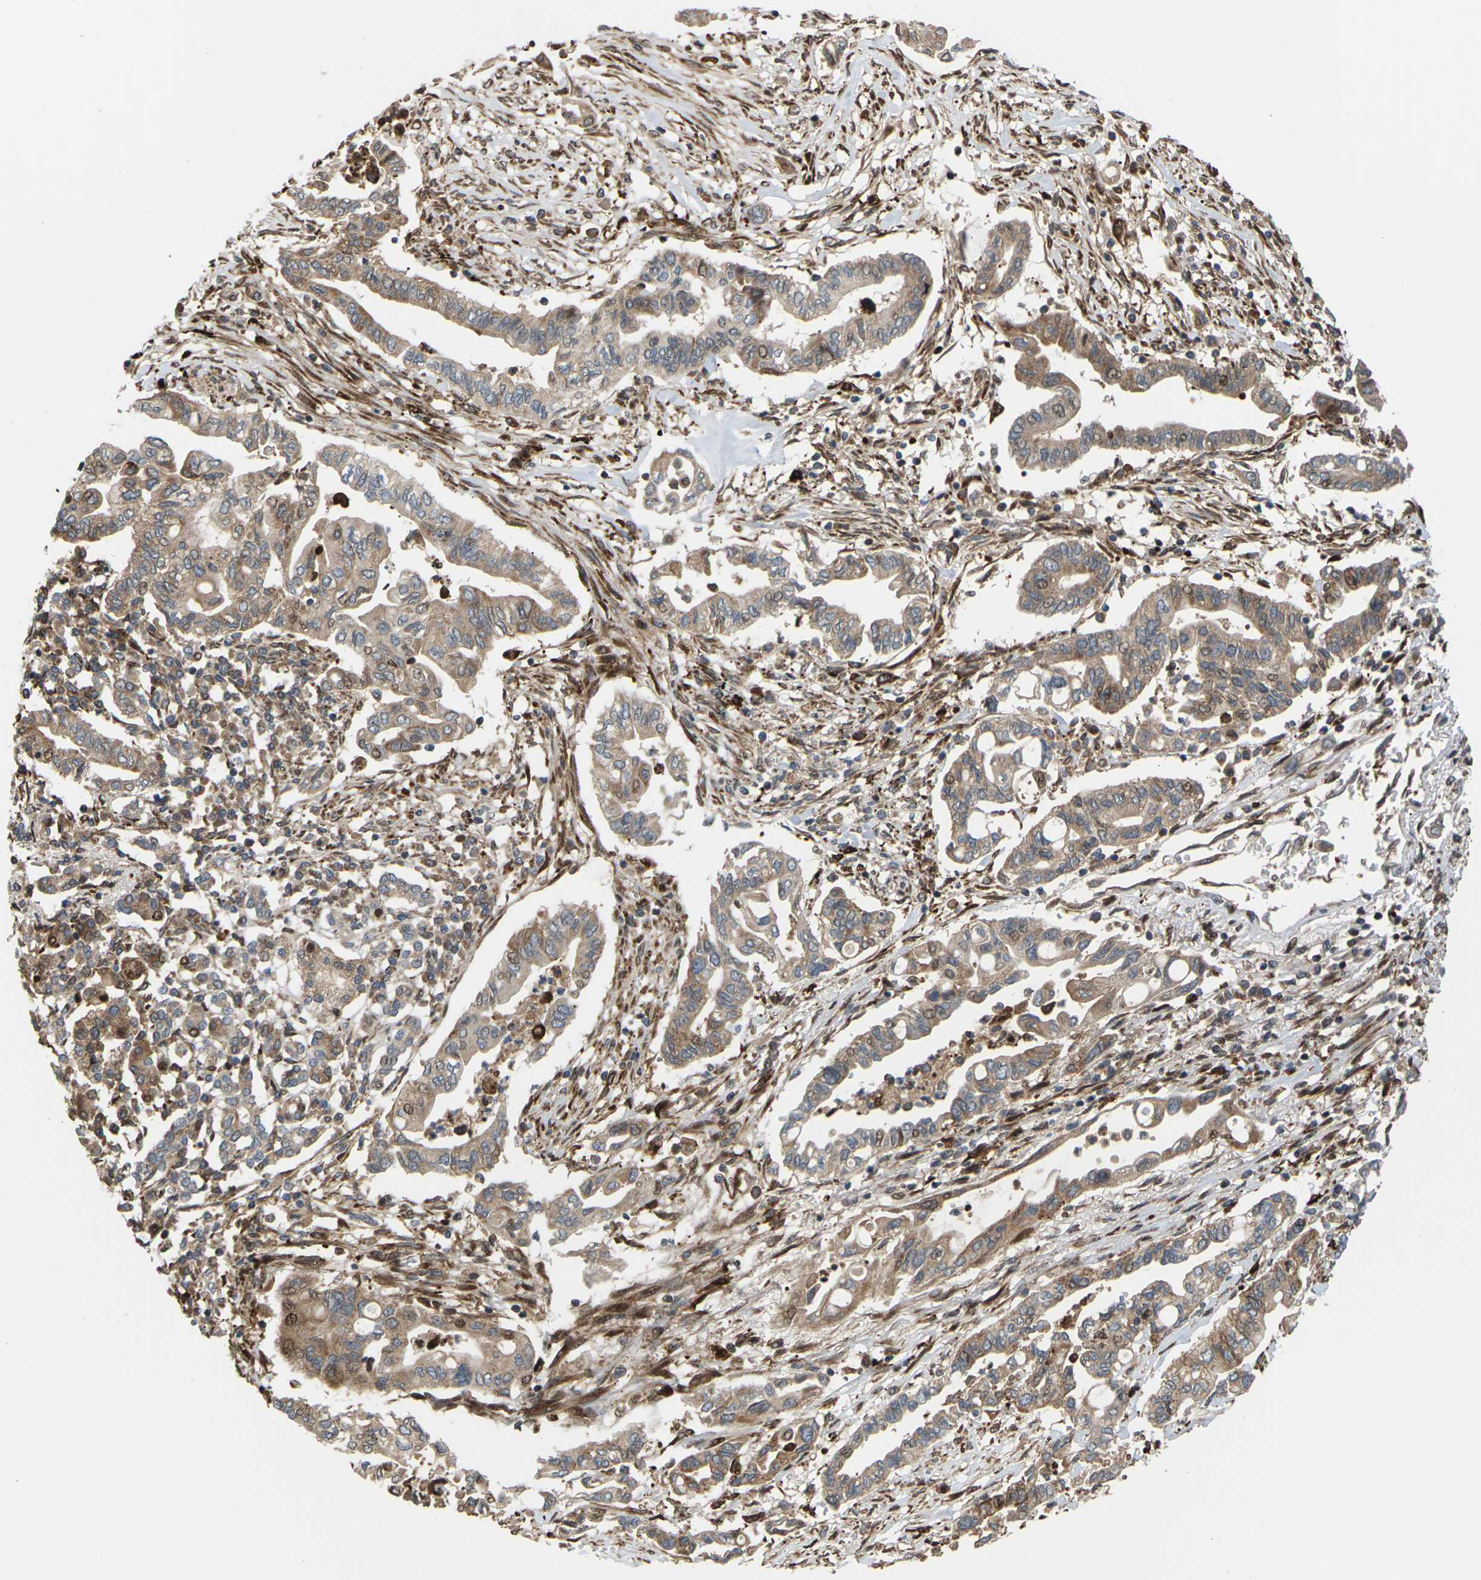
{"staining": {"intensity": "moderate", "quantity": ">75%", "location": "cytoplasmic/membranous,nuclear"}, "tissue": "pancreatic cancer", "cell_type": "Tumor cells", "image_type": "cancer", "snomed": [{"axis": "morphology", "description": "Adenocarcinoma, NOS"}, {"axis": "topography", "description": "Pancreas"}], "caption": "Pancreatic adenocarcinoma stained with immunohistochemistry exhibits moderate cytoplasmic/membranous and nuclear expression in approximately >75% of tumor cells.", "gene": "ROBO1", "patient": {"sex": "female", "age": 57}}